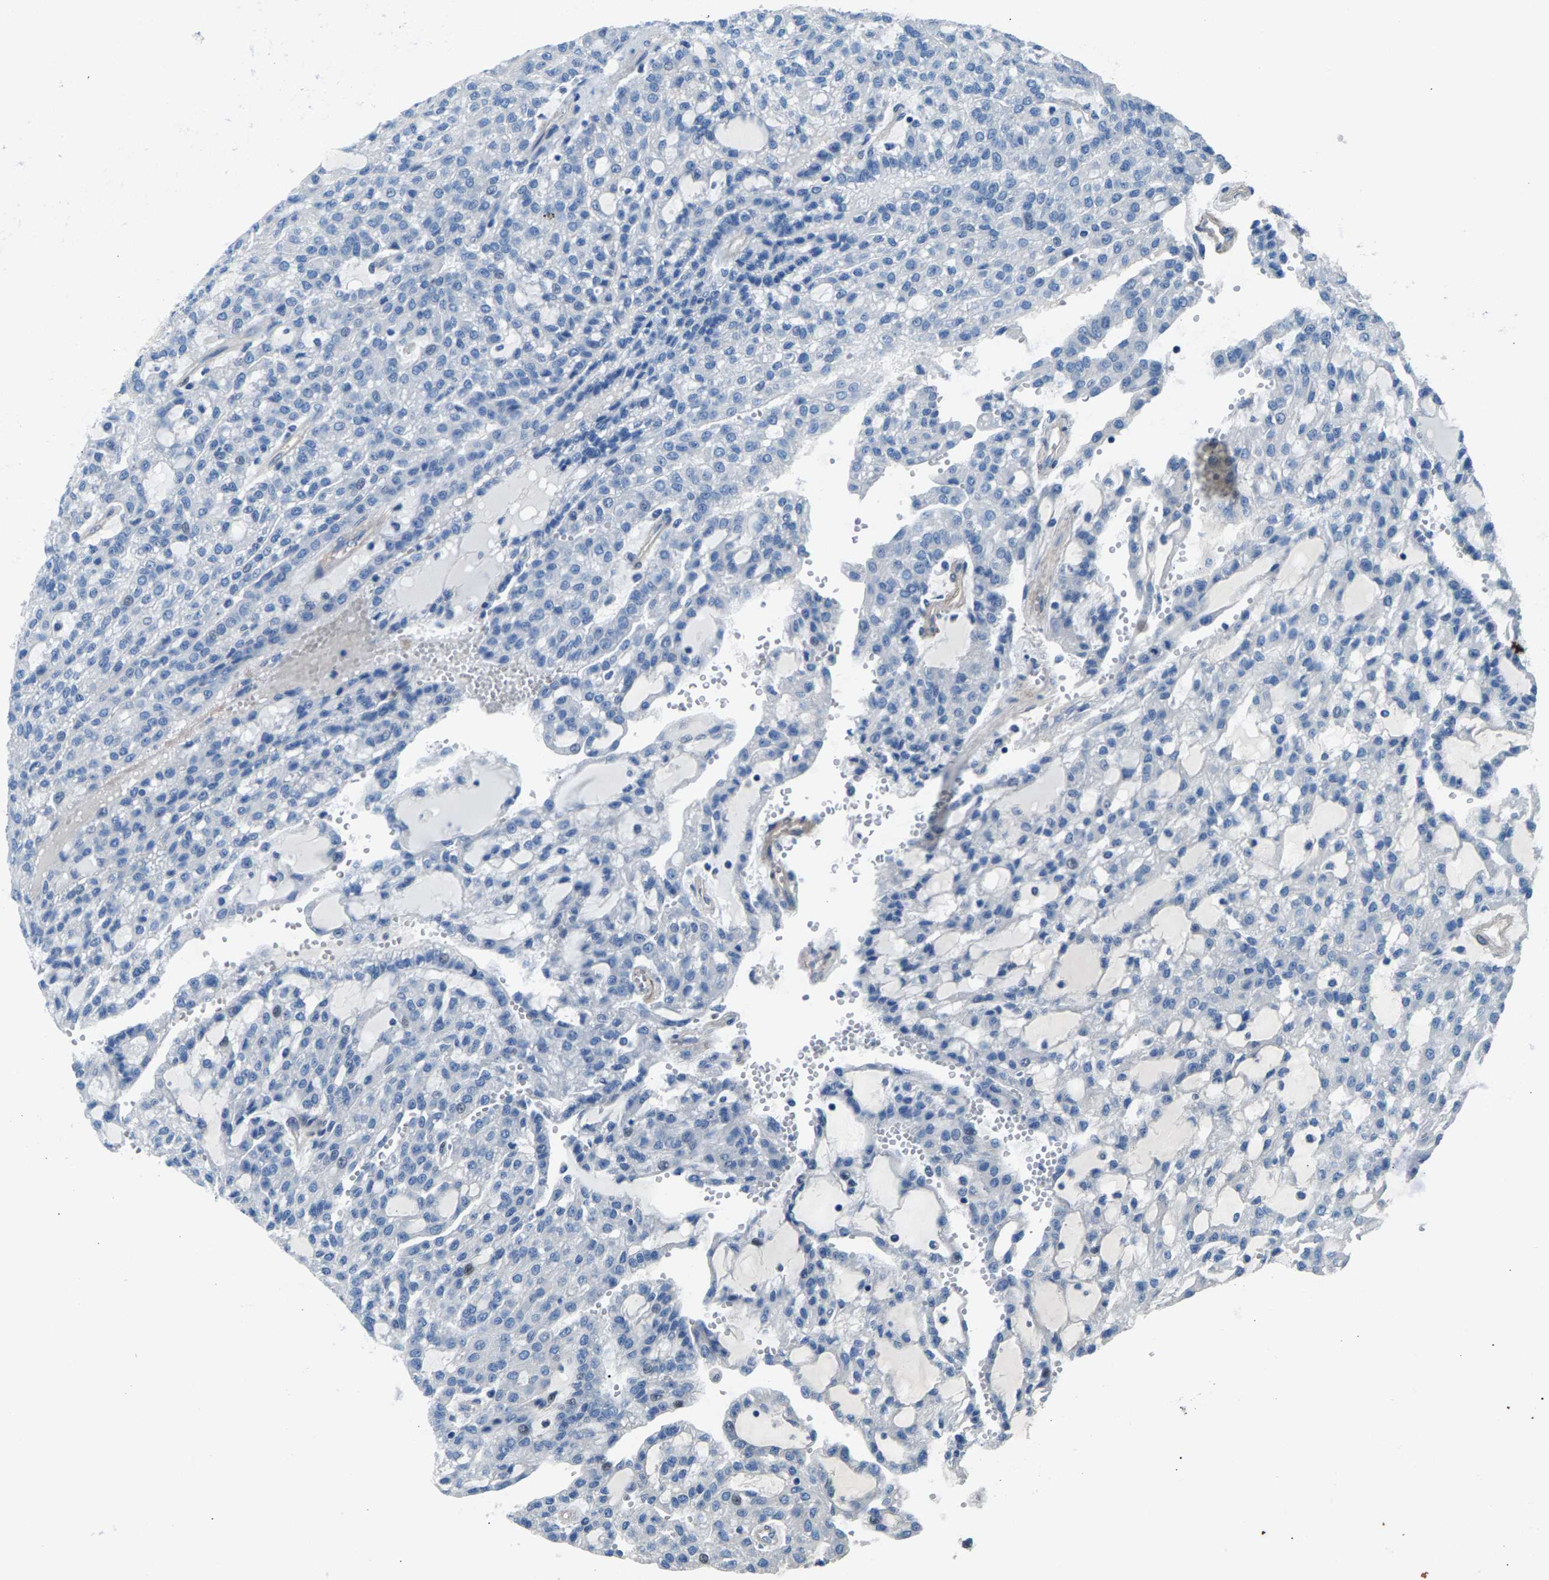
{"staining": {"intensity": "negative", "quantity": "none", "location": "none"}, "tissue": "renal cancer", "cell_type": "Tumor cells", "image_type": "cancer", "snomed": [{"axis": "morphology", "description": "Adenocarcinoma, NOS"}, {"axis": "topography", "description": "Kidney"}], "caption": "The micrograph exhibits no significant staining in tumor cells of renal cancer.", "gene": "CDRT4", "patient": {"sex": "male", "age": 63}}